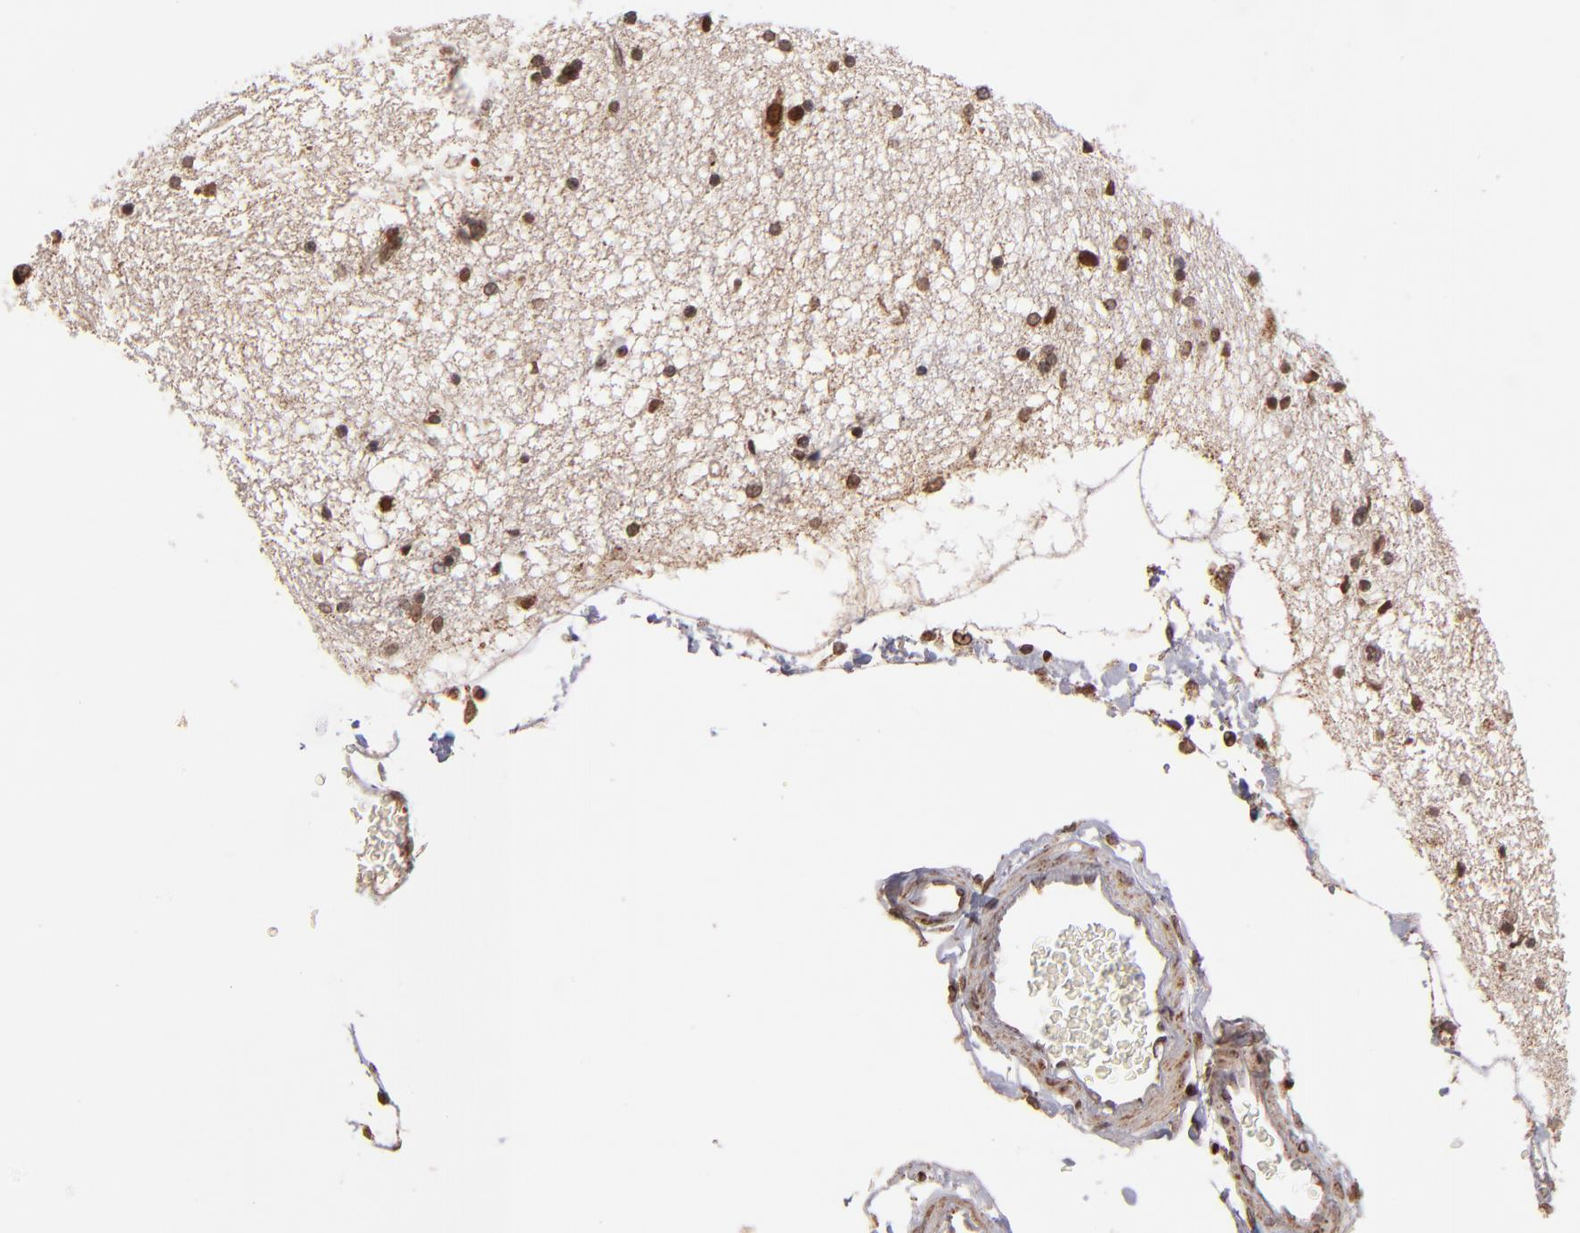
{"staining": {"intensity": "weak", "quantity": ">75%", "location": "nuclear"}, "tissue": "hippocampus", "cell_type": "Glial cells", "image_type": "normal", "snomed": [{"axis": "morphology", "description": "Normal tissue, NOS"}, {"axis": "topography", "description": "Hippocampus"}], "caption": "DAB immunohistochemical staining of unremarkable human hippocampus demonstrates weak nuclear protein expression in about >75% of glial cells. (Brightfield microscopy of DAB IHC at high magnification).", "gene": "TOP1MT", "patient": {"sex": "female", "age": 54}}